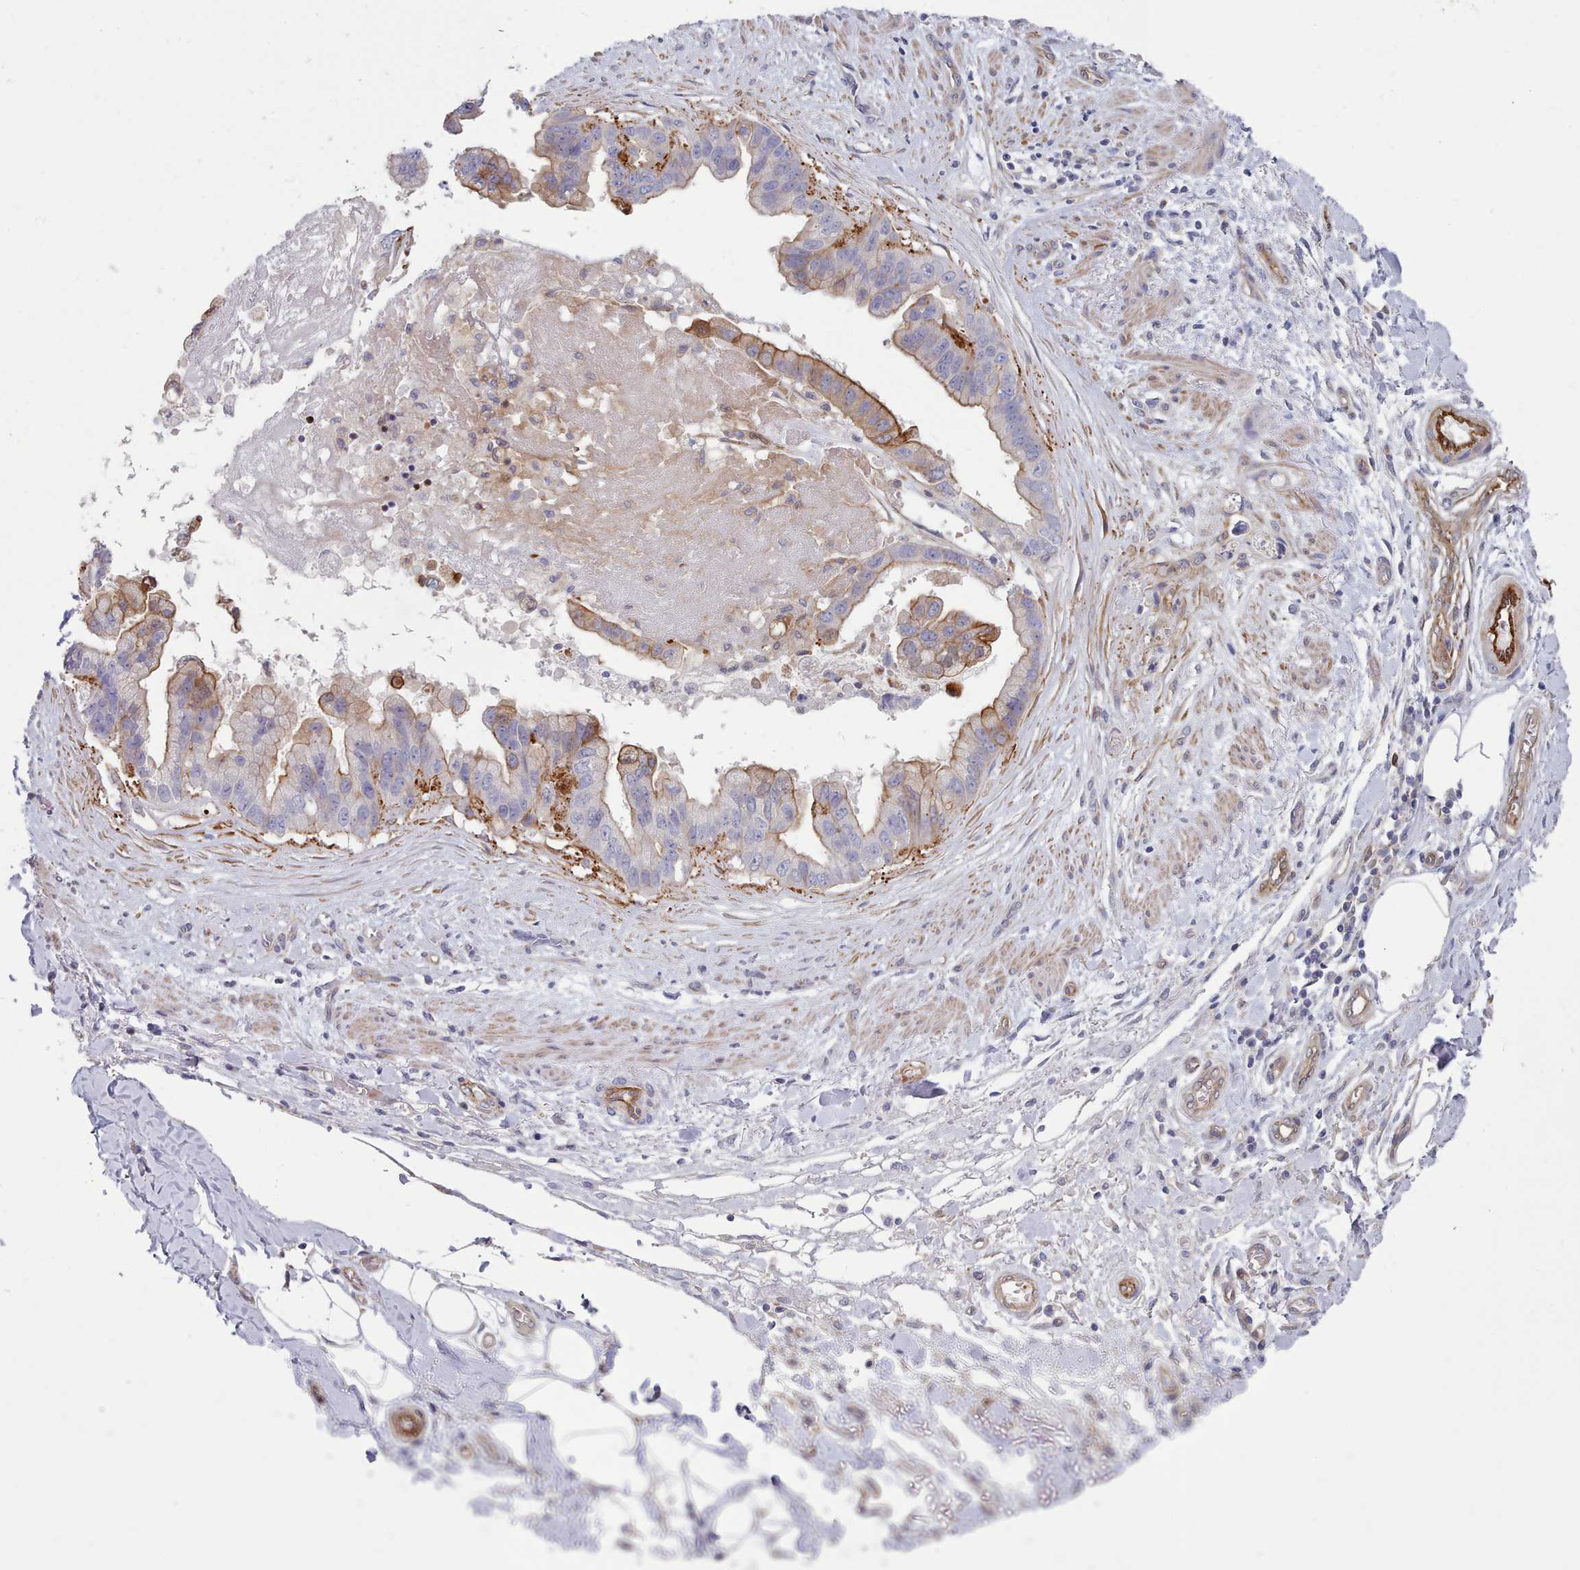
{"staining": {"intensity": "moderate", "quantity": "25%-75%", "location": "cytoplasmic/membranous"}, "tissue": "stomach cancer", "cell_type": "Tumor cells", "image_type": "cancer", "snomed": [{"axis": "morphology", "description": "Adenocarcinoma, NOS"}, {"axis": "topography", "description": "Stomach"}], "caption": "Protein staining of stomach cancer tissue shows moderate cytoplasmic/membranous positivity in approximately 25%-75% of tumor cells. Using DAB (brown) and hematoxylin (blue) stains, captured at high magnification using brightfield microscopy.", "gene": "G6PC1", "patient": {"sex": "male", "age": 62}}